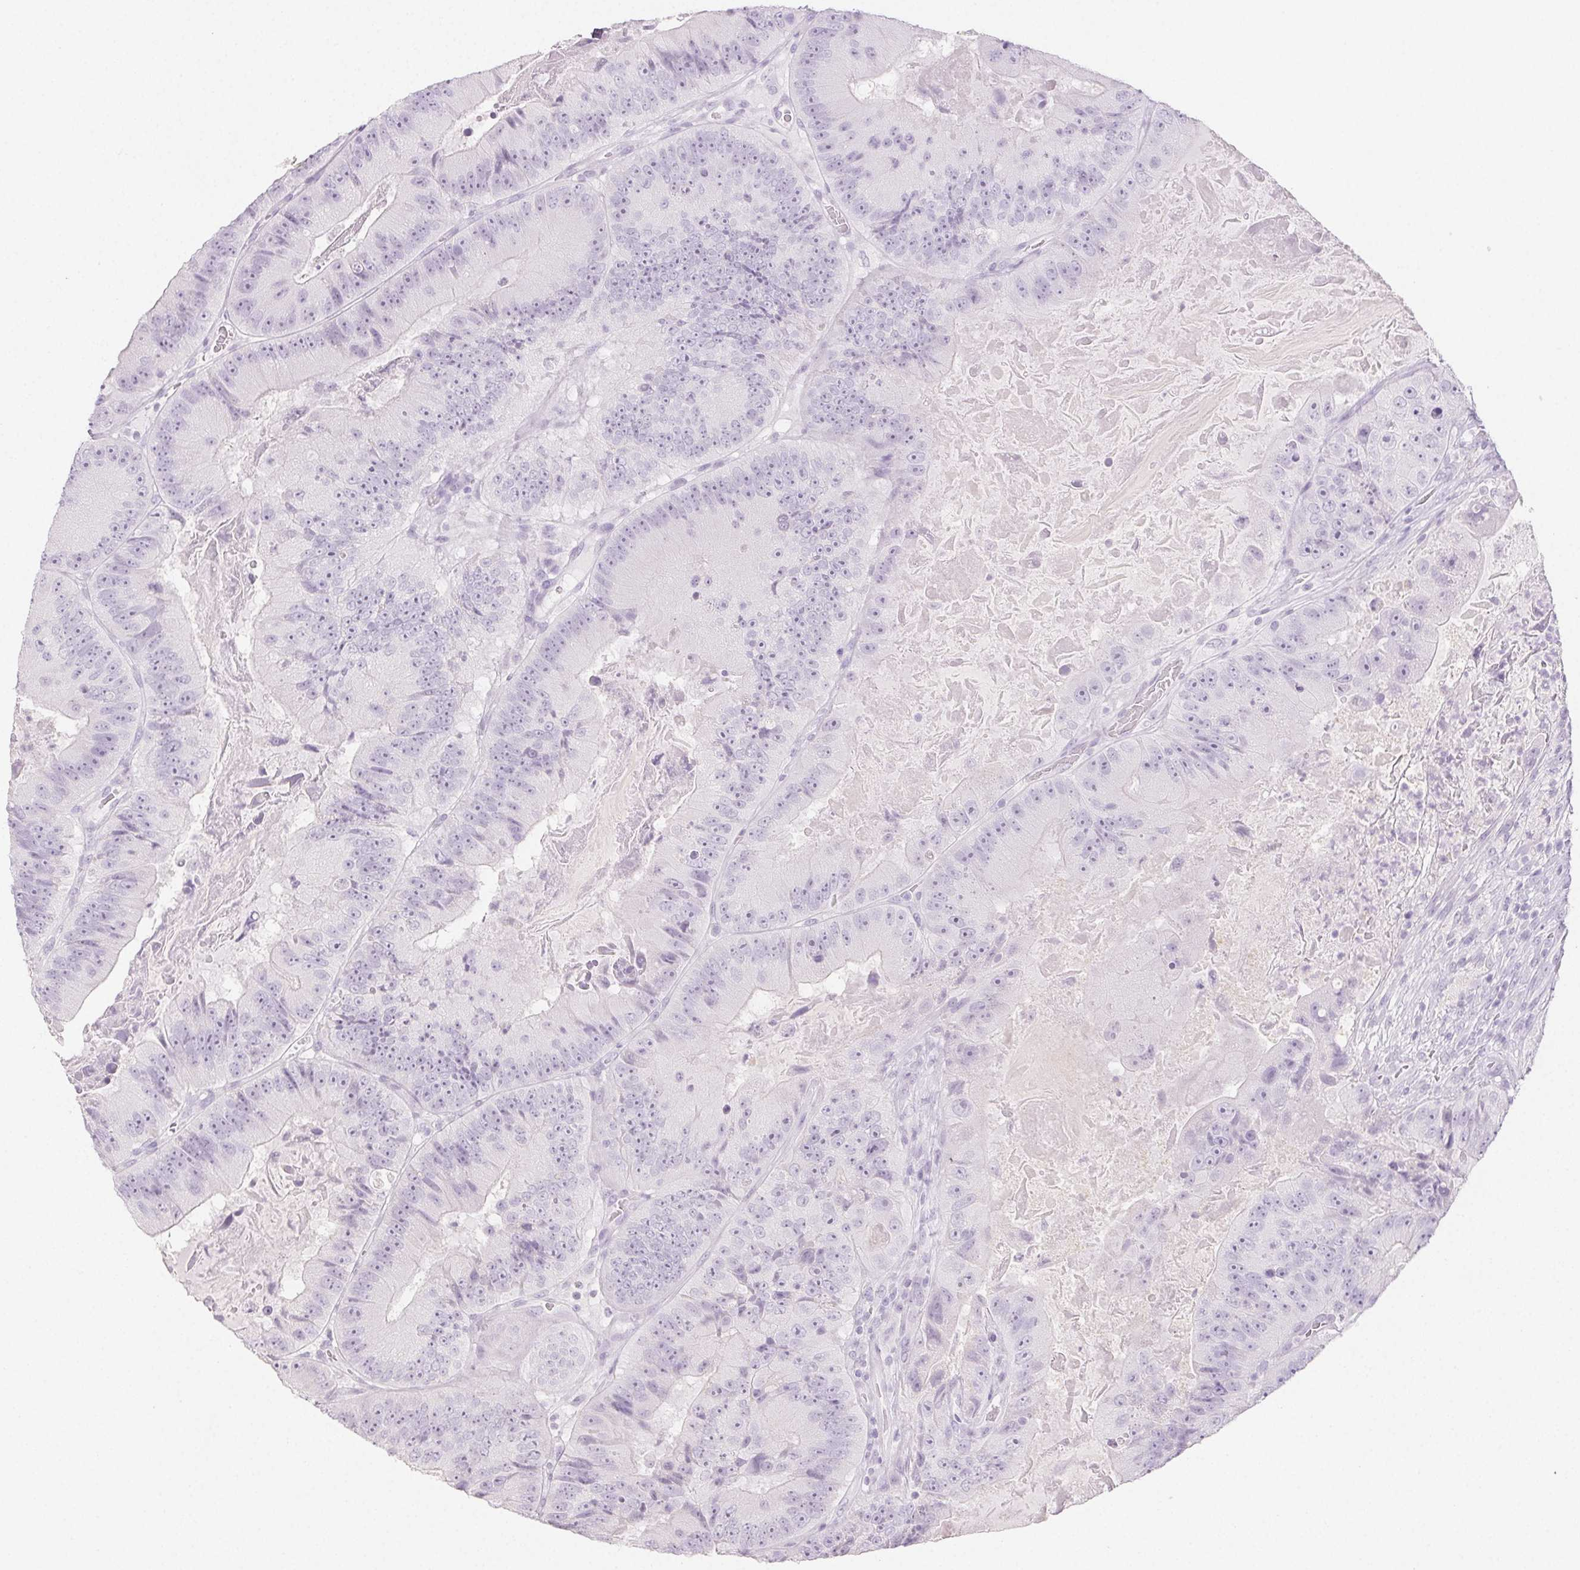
{"staining": {"intensity": "negative", "quantity": "none", "location": "none"}, "tissue": "colorectal cancer", "cell_type": "Tumor cells", "image_type": "cancer", "snomed": [{"axis": "morphology", "description": "Adenocarcinoma, NOS"}, {"axis": "topography", "description": "Colon"}], "caption": "There is no significant positivity in tumor cells of colorectal adenocarcinoma.", "gene": "PI3", "patient": {"sex": "female", "age": 86}}